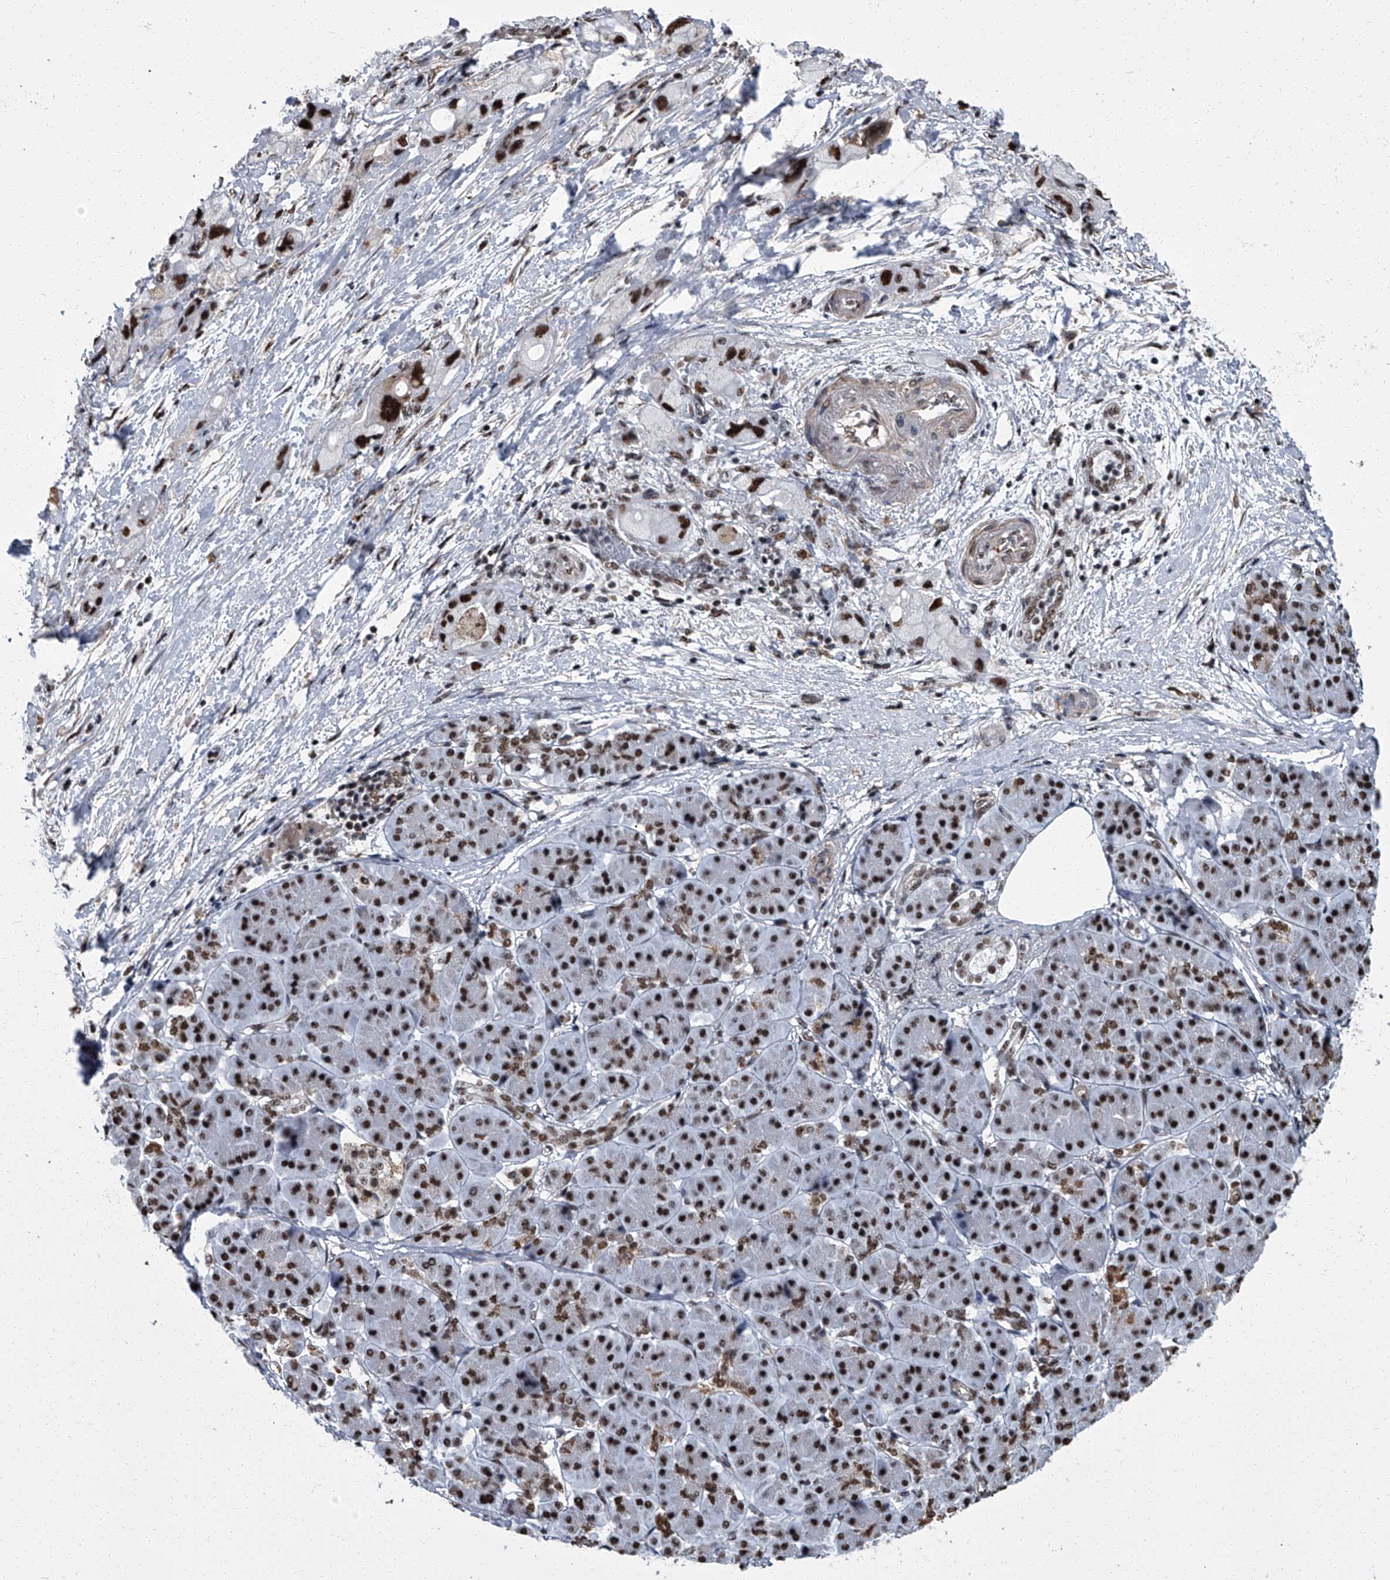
{"staining": {"intensity": "strong", "quantity": ">75%", "location": "nuclear"}, "tissue": "pancreatic cancer", "cell_type": "Tumor cells", "image_type": "cancer", "snomed": [{"axis": "morphology", "description": "Normal tissue, NOS"}, {"axis": "morphology", "description": "Adenocarcinoma, NOS"}, {"axis": "topography", "description": "Pancreas"}], "caption": "The image displays immunohistochemical staining of adenocarcinoma (pancreatic). There is strong nuclear positivity is present in approximately >75% of tumor cells. (DAB = brown stain, brightfield microscopy at high magnification).", "gene": "ZNF518B", "patient": {"sex": "female", "age": 68}}